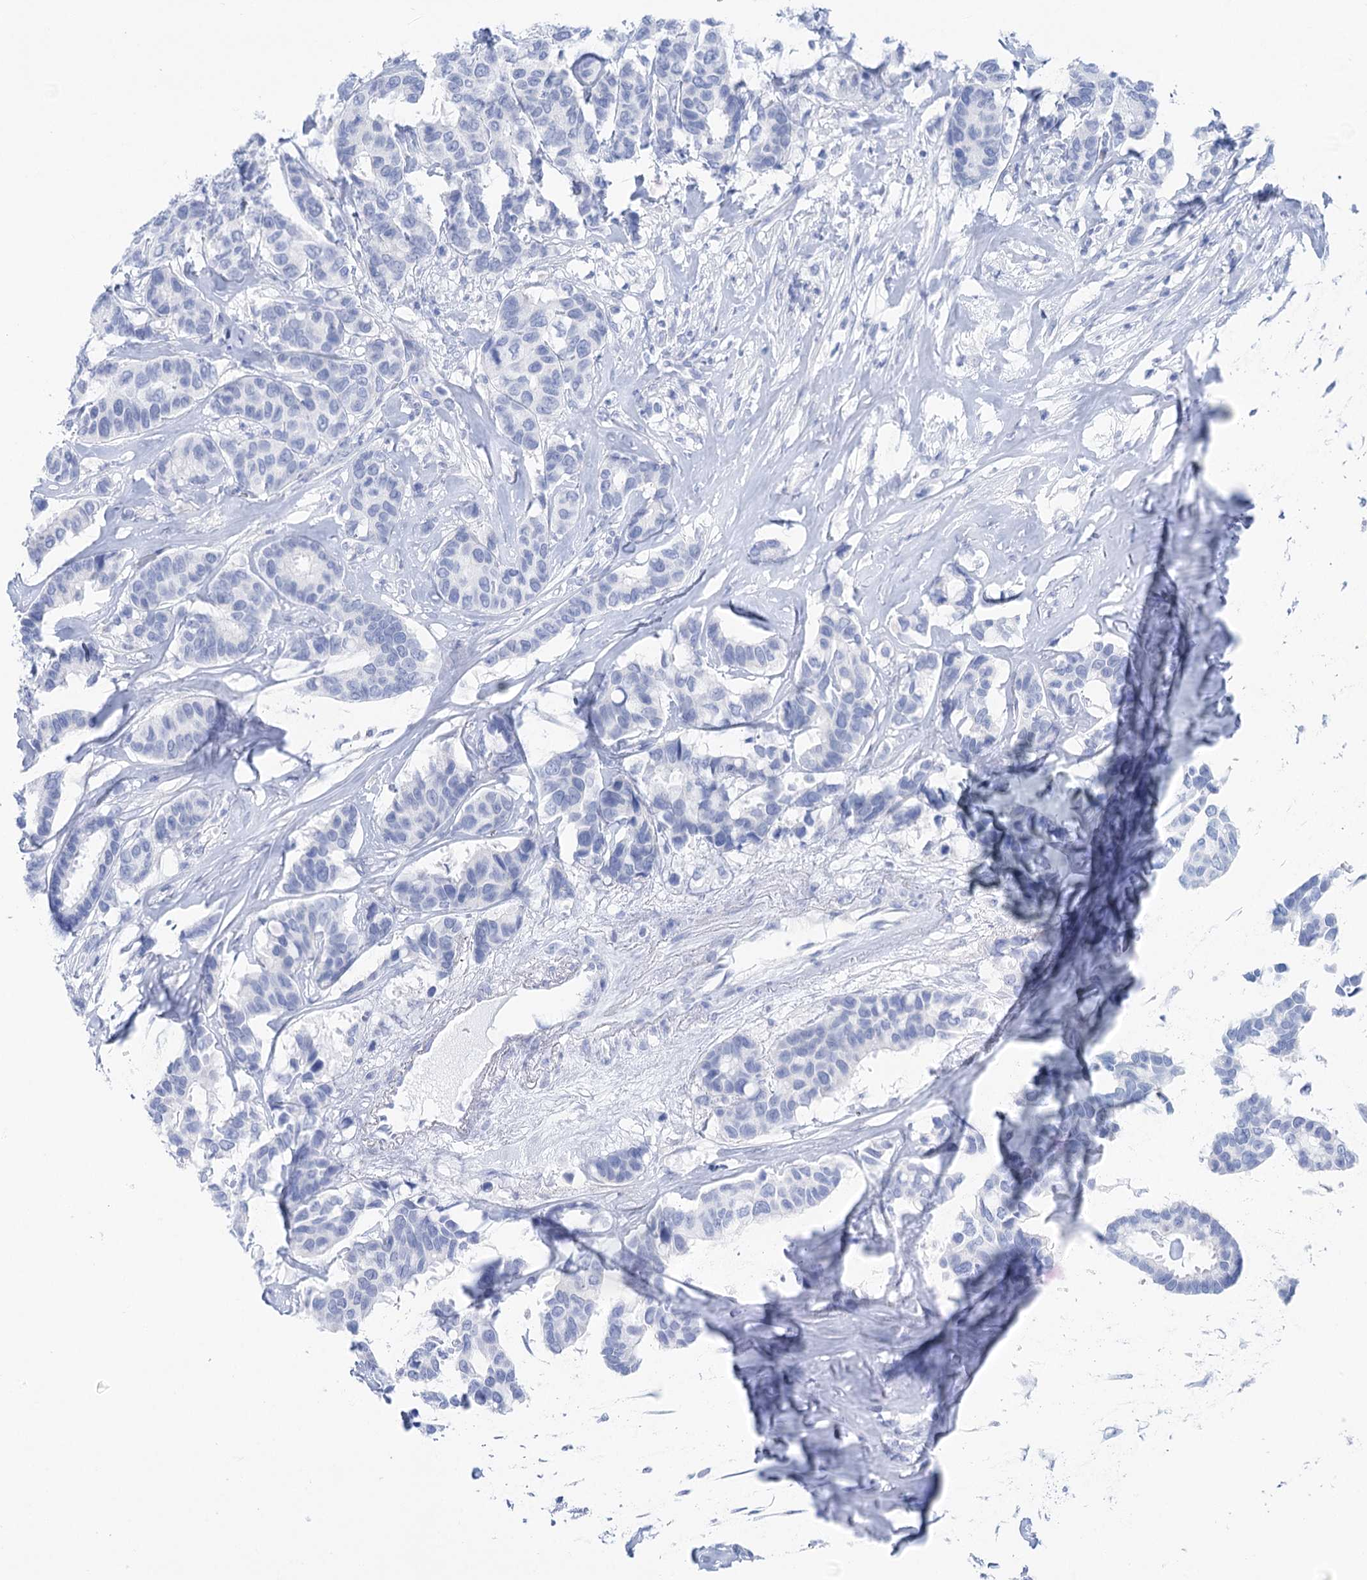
{"staining": {"intensity": "negative", "quantity": "none", "location": "none"}, "tissue": "breast cancer", "cell_type": "Tumor cells", "image_type": "cancer", "snomed": [{"axis": "morphology", "description": "Duct carcinoma"}, {"axis": "topography", "description": "Breast"}], "caption": "Immunohistochemistry micrograph of neoplastic tissue: breast infiltrating ductal carcinoma stained with DAB displays no significant protein expression in tumor cells.", "gene": "LALBA", "patient": {"sex": "female", "age": 87}}